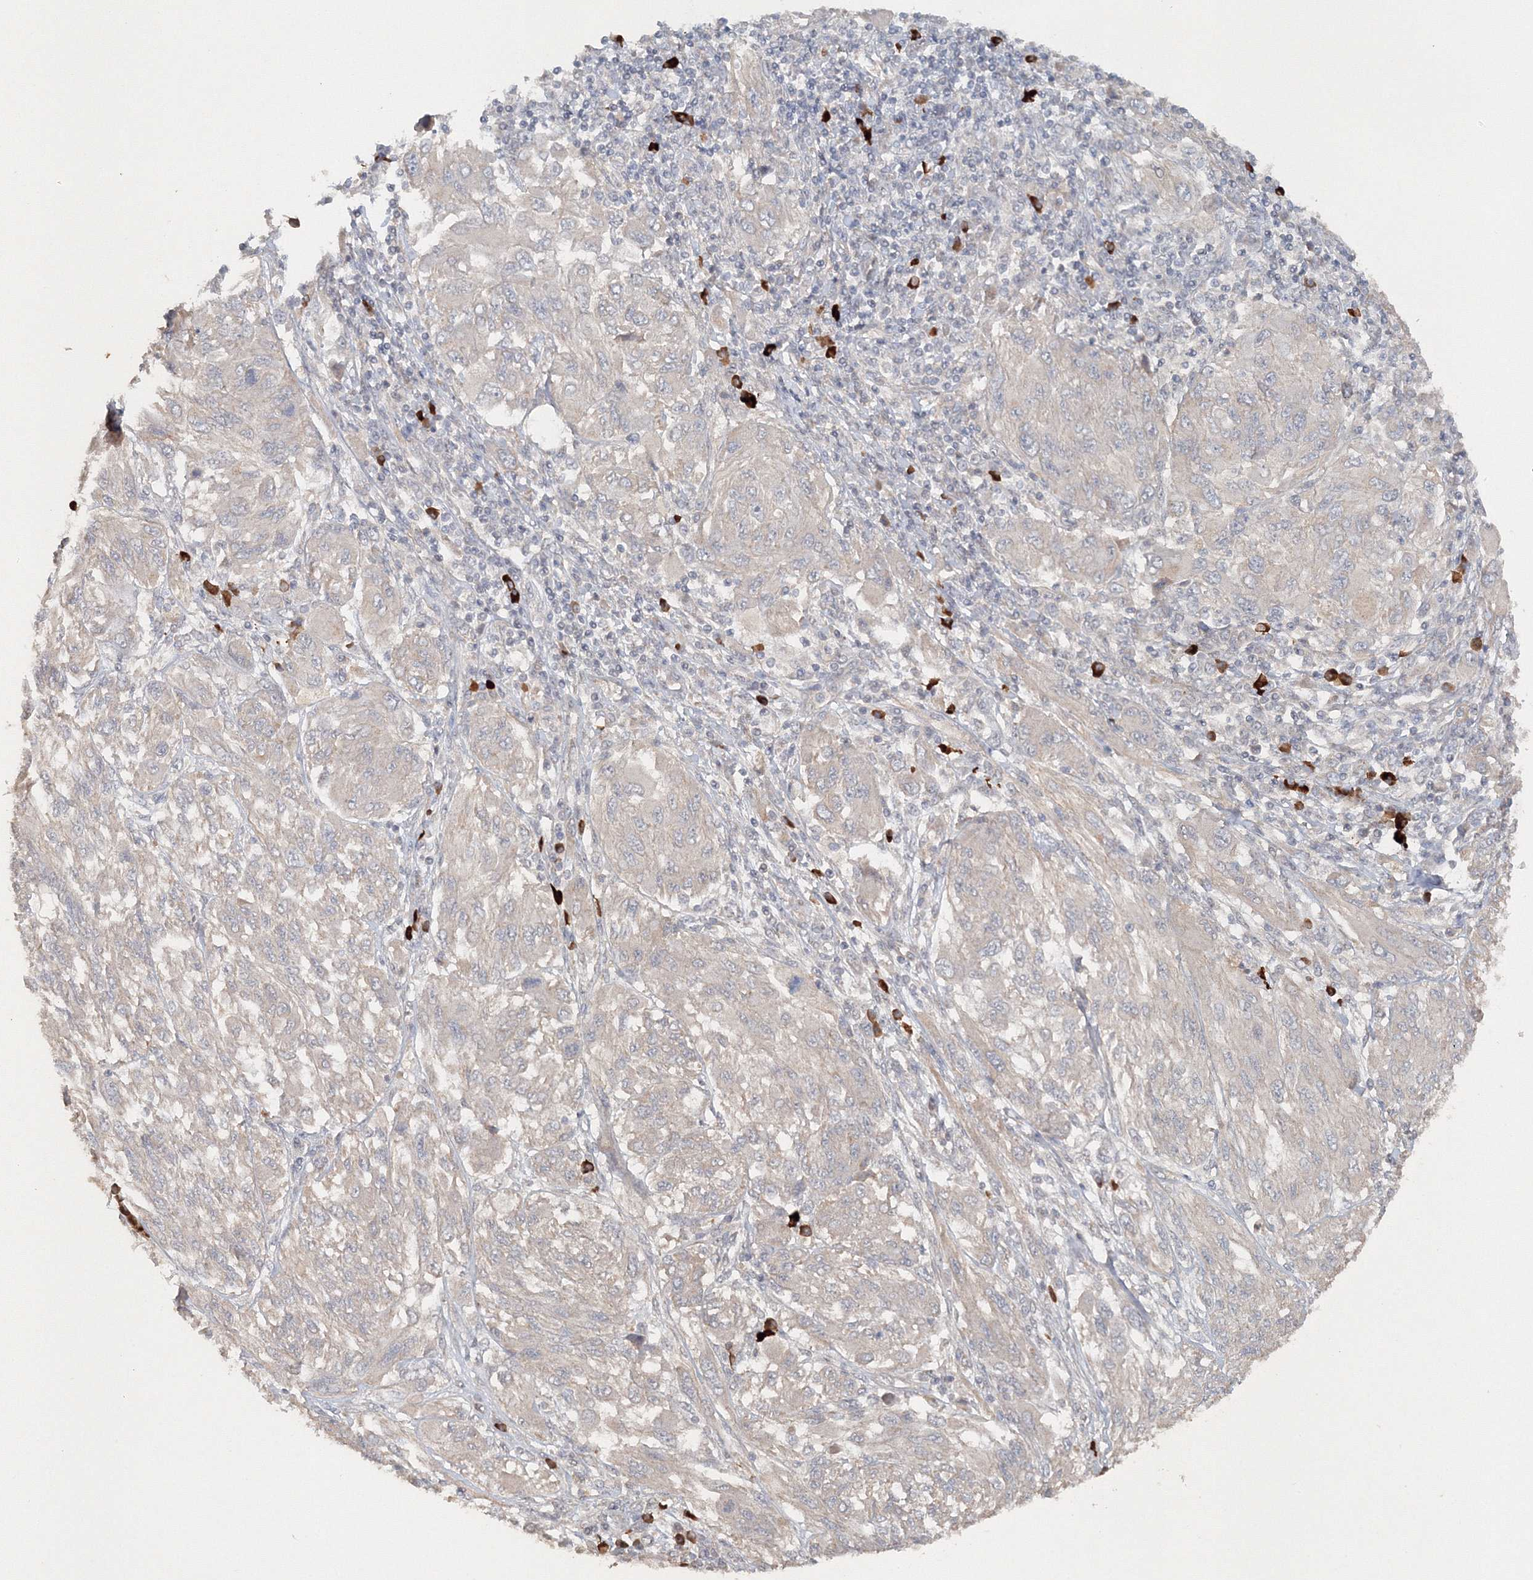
{"staining": {"intensity": "negative", "quantity": "none", "location": "none"}, "tissue": "melanoma", "cell_type": "Tumor cells", "image_type": "cancer", "snomed": [{"axis": "morphology", "description": "Malignant melanoma, NOS"}, {"axis": "topography", "description": "Skin"}], "caption": "This is an immunohistochemistry histopathology image of melanoma. There is no expression in tumor cells.", "gene": "NALF2", "patient": {"sex": "female", "age": 91}}